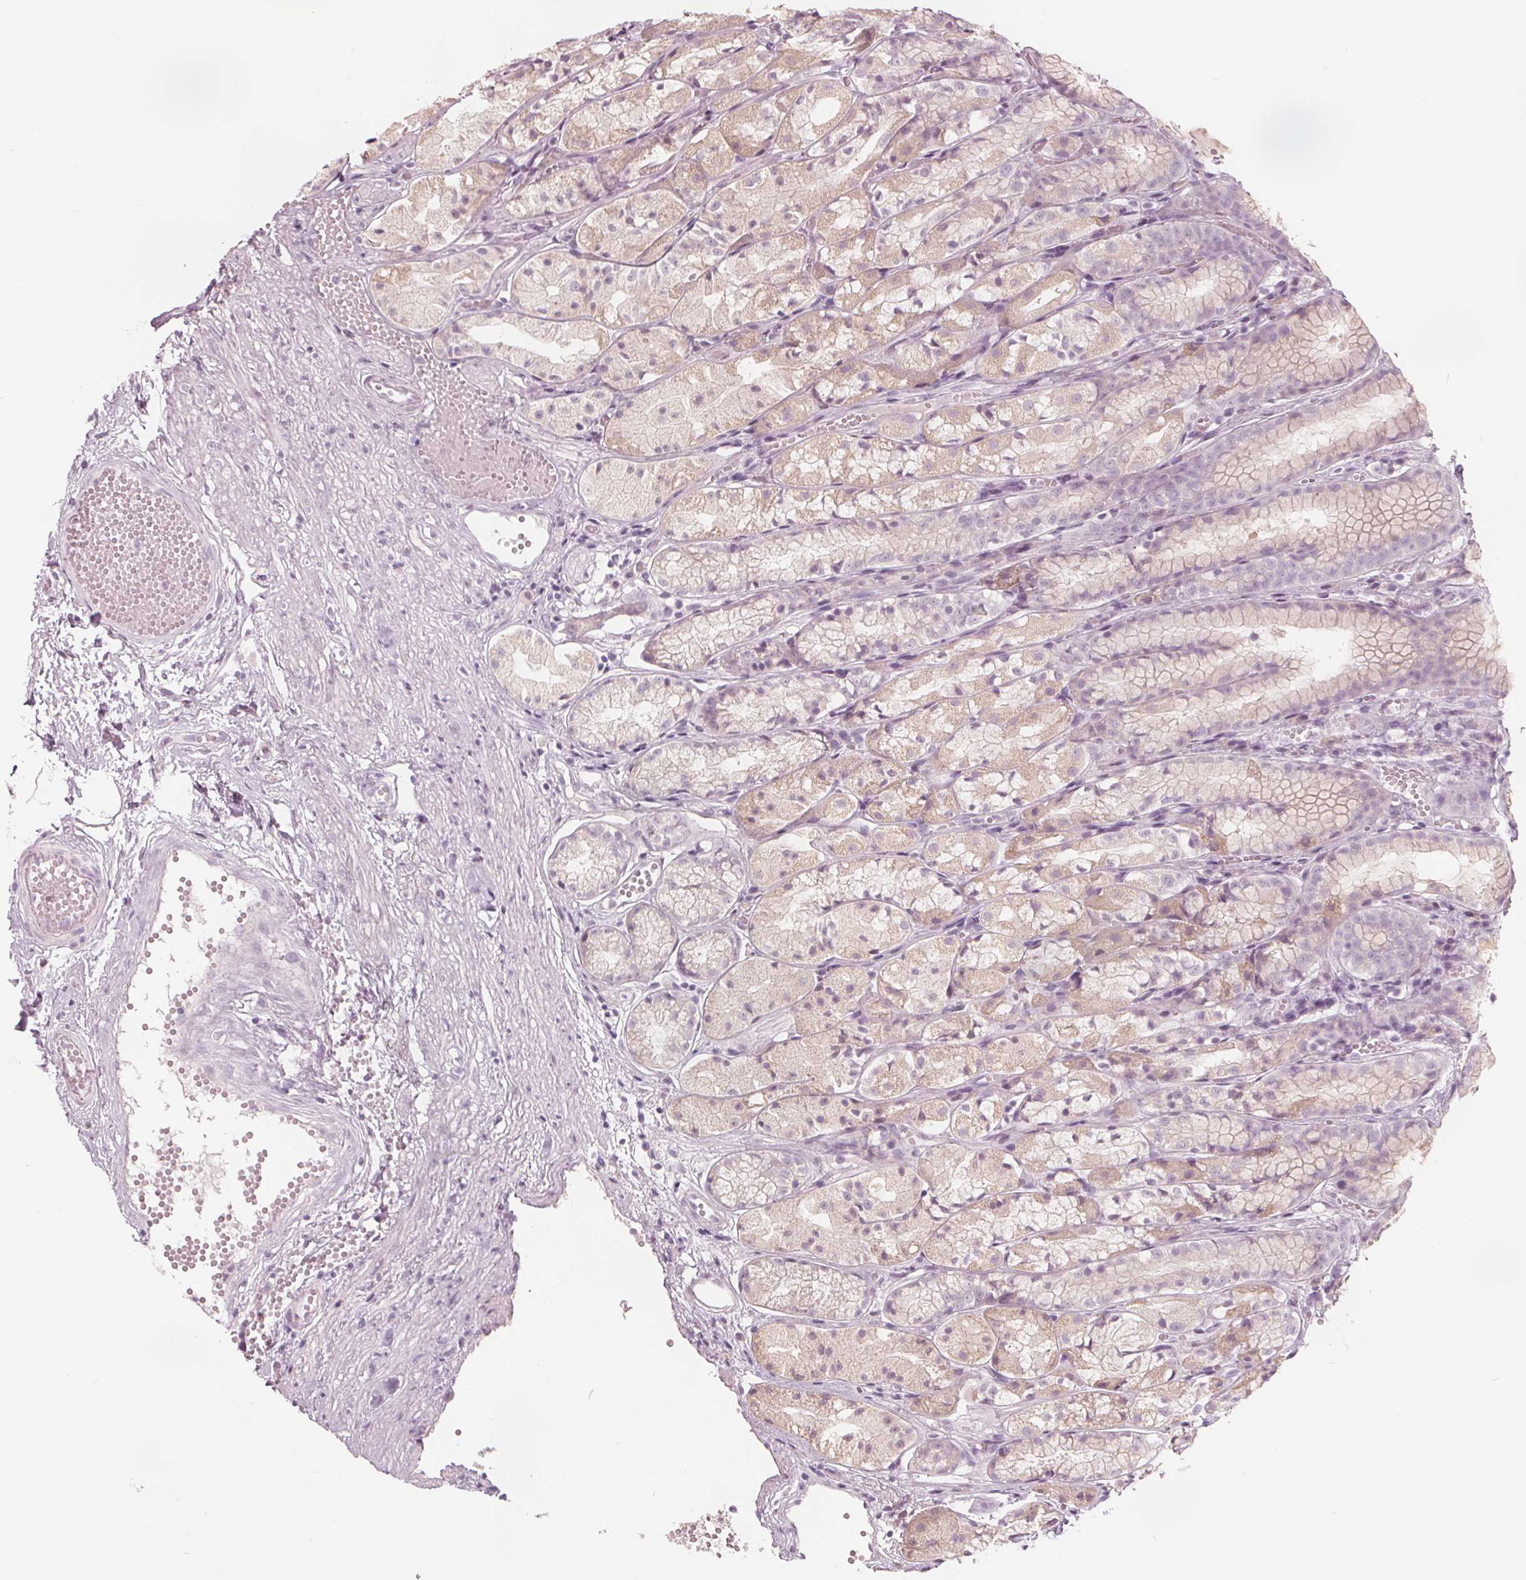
{"staining": {"intensity": "moderate", "quantity": "25%-75%", "location": "cytoplasmic/membranous"}, "tissue": "stomach", "cell_type": "Glandular cells", "image_type": "normal", "snomed": [{"axis": "morphology", "description": "Normal tissue, NOS"}, {"axis": "topography", "description": "Stomach"}], "caption": "About 25%-75% of glandular cells in benign human stomach display moderate cytoplasmic/membranous protein positivity as visualized by brown immunohistochemical staining.", "gene": "BRSK1", "patient": {"sex": "male", "age": 70}}